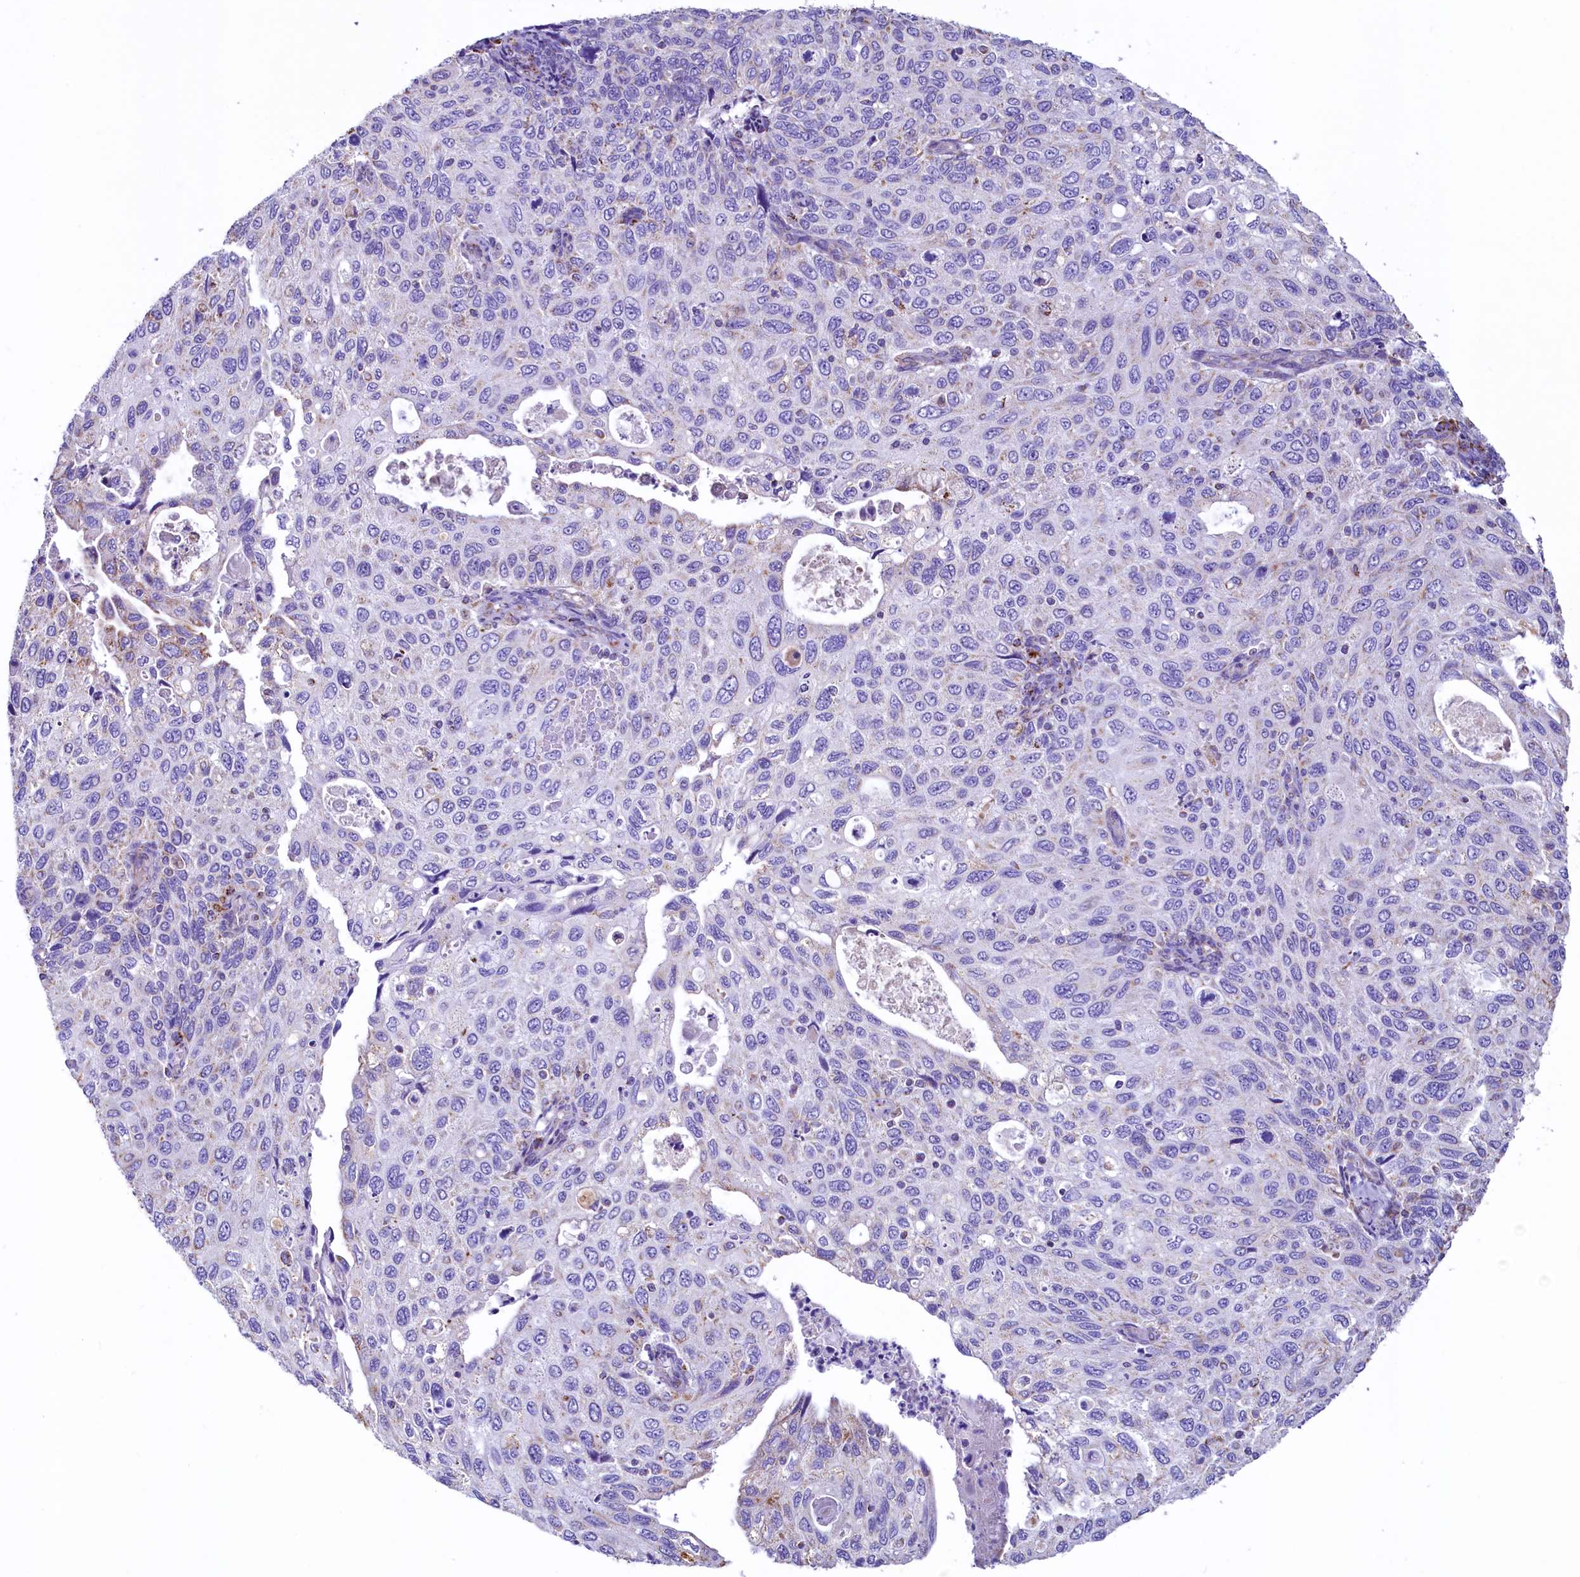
{"staining": {"intensity": "weak", "quantity": "<25%", "location": "cytoplasmic/membranous"}, "tissue": "cervical cancer", "cell_type": "Tumor cells", "image_type": "cancer", "snomed": [{"axis": "morphology", "description": "Squamous cell carcinoma, NOS"}, {"axis": "topography", "description": "Cervix"}], "caption": "Cervical cancer (squamous cell carcinoma) stained for a protein using IHC shows no positivity tumor cells.", "gene": "IDH3A", "patient": {"sex": "female", "age": 70}}